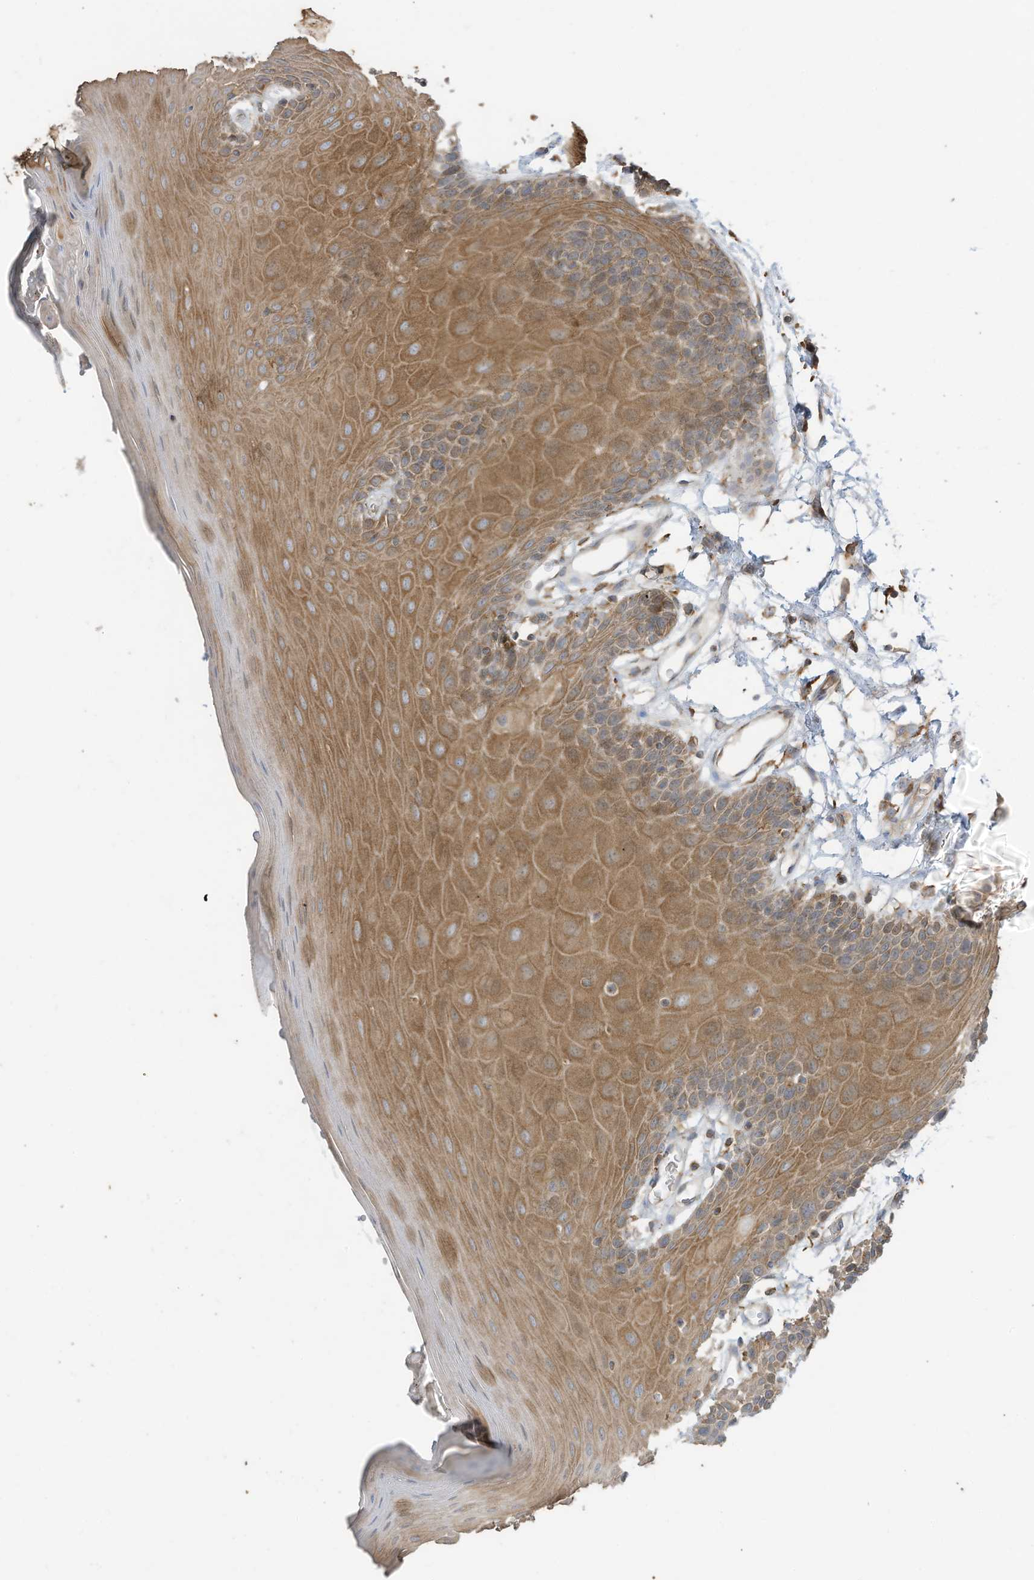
{"staining": {"intensity": "moderate", "quantity": "25%-75%", "location": "cytoplasmic/membranous"}, "tissue": "oral mucosa", "cell_type": "Squamous epithelial cells", "image_type": "normal", "snomed": [{"axis": "morphology", "description": "Normal tissue, NOS"}, {"axis": "morphology", "description": "Squamous cell carcinoma, NOS"}, {"axis": "topography", "description": "Skeletal muscle"}, {"axis": "topography", "description": "Oral tissue"}, {"axis": "topography", "description": "Salivary gland"}, {"axis": "topography", "description": "Head-Neck"}], "caption": "DAB (3,3'-diaminobenzidine) immunohistochemical staining of benign human oral mucosa displays moderate cytoplasmic/membranous protein expression in approximately 25%-75% of squamous epithelial cells.", "gene": "CGAS", "patient": {"sex": "male", "age": 54}}